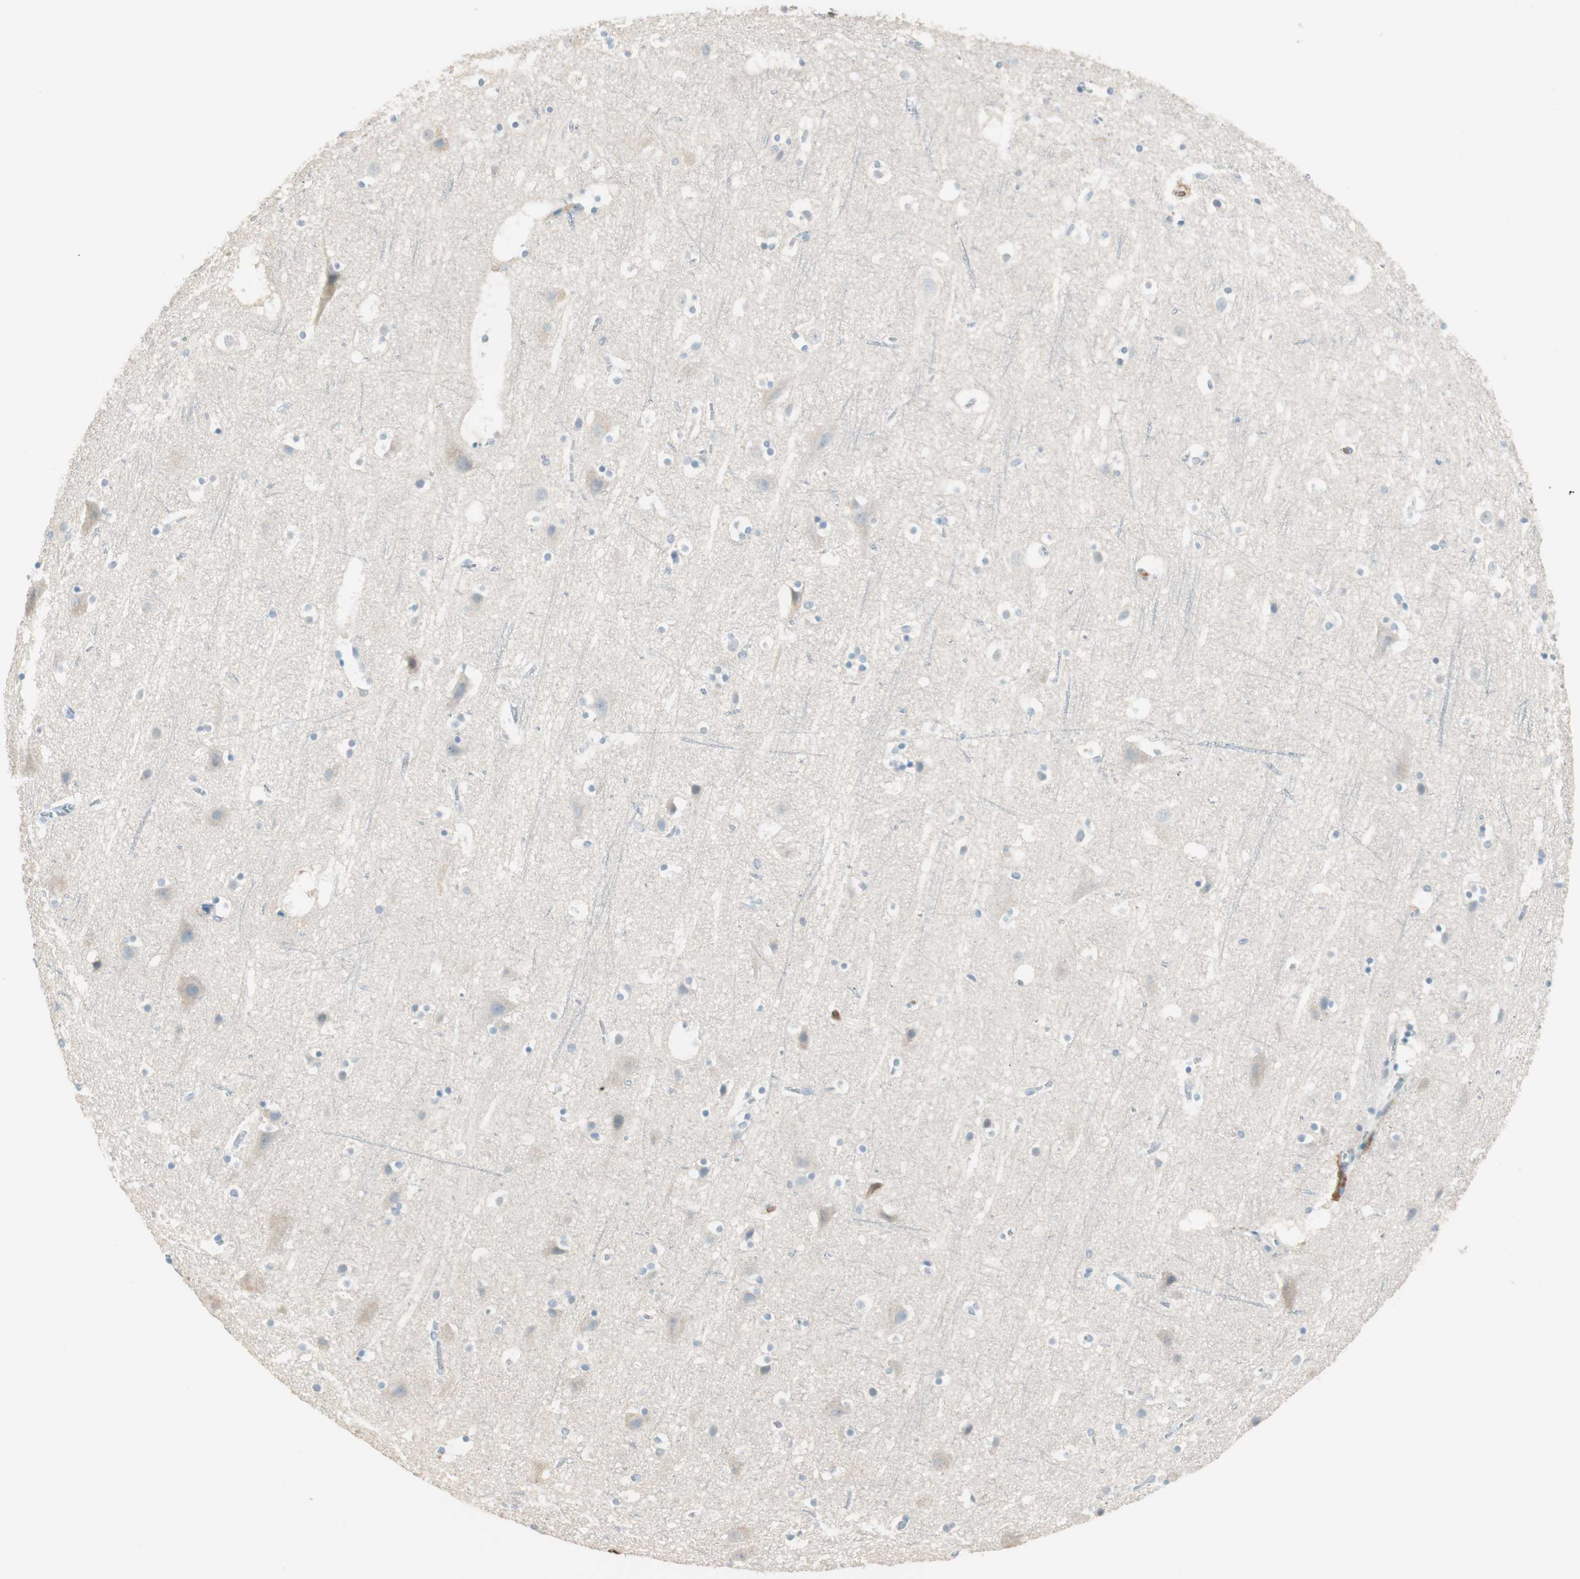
{"staining": {"intensity": "negative", "quantity": "none", "location": "none"}, "tissue": "cerebral cortex", "cell_type": "Endothelial cells", "image_type": "normal", "snomed": [{"axis": "morphology", "description": "Normal tissue, NOS"}, {"axis": "topography", "description": "Cerebral cortex"}], "caption": "This is a photomicrograph of immunohistochemistry (IHC) staining of unremarkable cerebral cortex, which shows no expression in endothelial cells. (Immunohistochemistry (ihc), brightfield microscopy, high magnification).", "gene": "HPGD", "patient": {"sex": "male", "age": 45}}